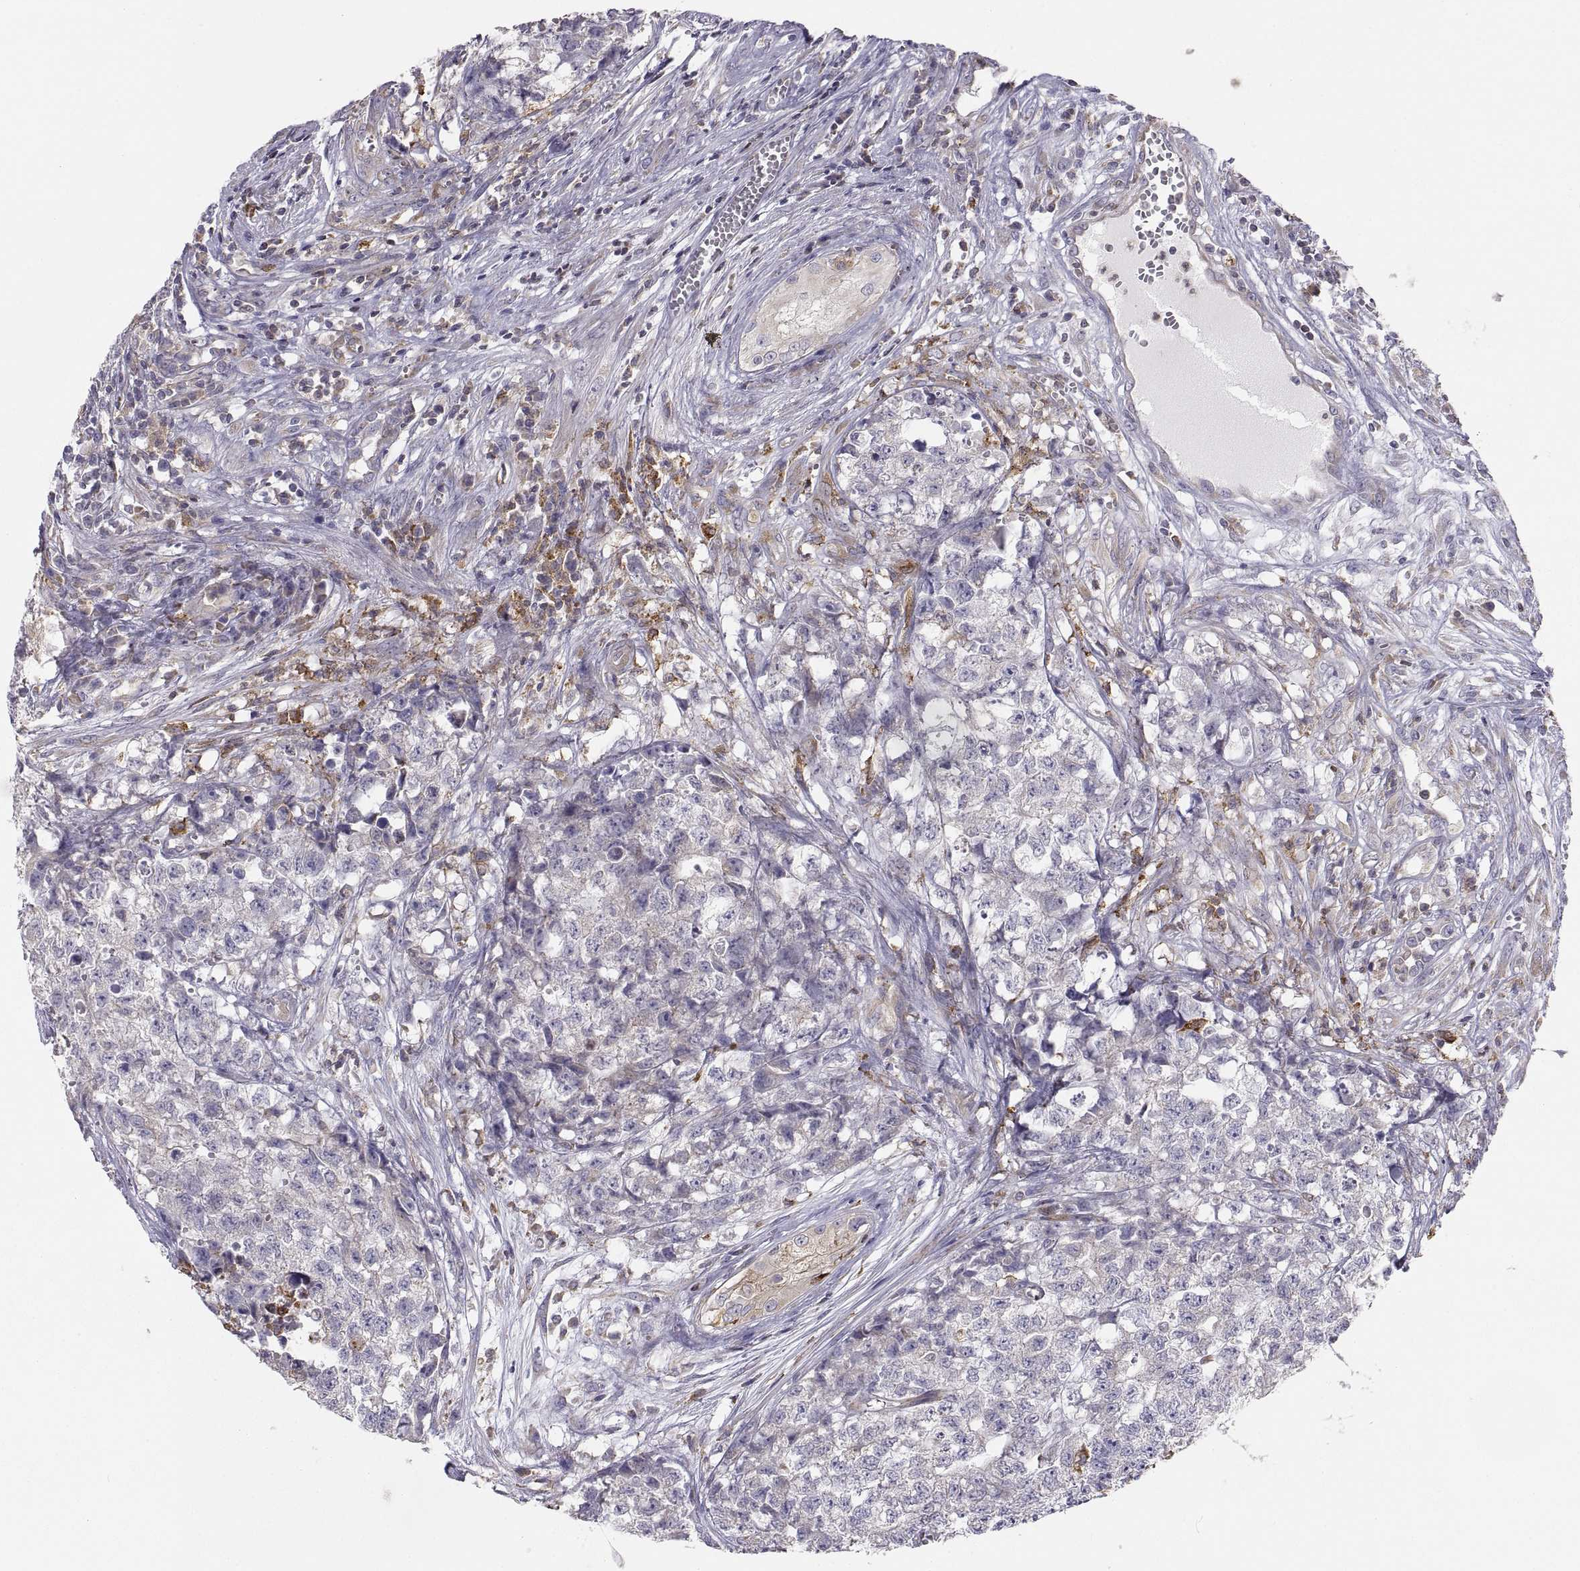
{"staining": {"intensity": "negative", "quantity": "none", "location": "none"}, "tissue": "testis cancer", "cell_type": "Tumor cells", "image_type": "cancer", "snomed": [{"axis": "morphology", "description": "Seminoma, NOS"}, {"axis": "morphology", "description": "Carcinoma, Embryonal, NOS"}, {"axis": "topography", "description": "Testis"}], "caption": "This is an IHC photomicrograph of testis cancer. There is no expression in tumor cells.", "gene": "ERO1A", "patient": {"sex": "male", "age": 22}}